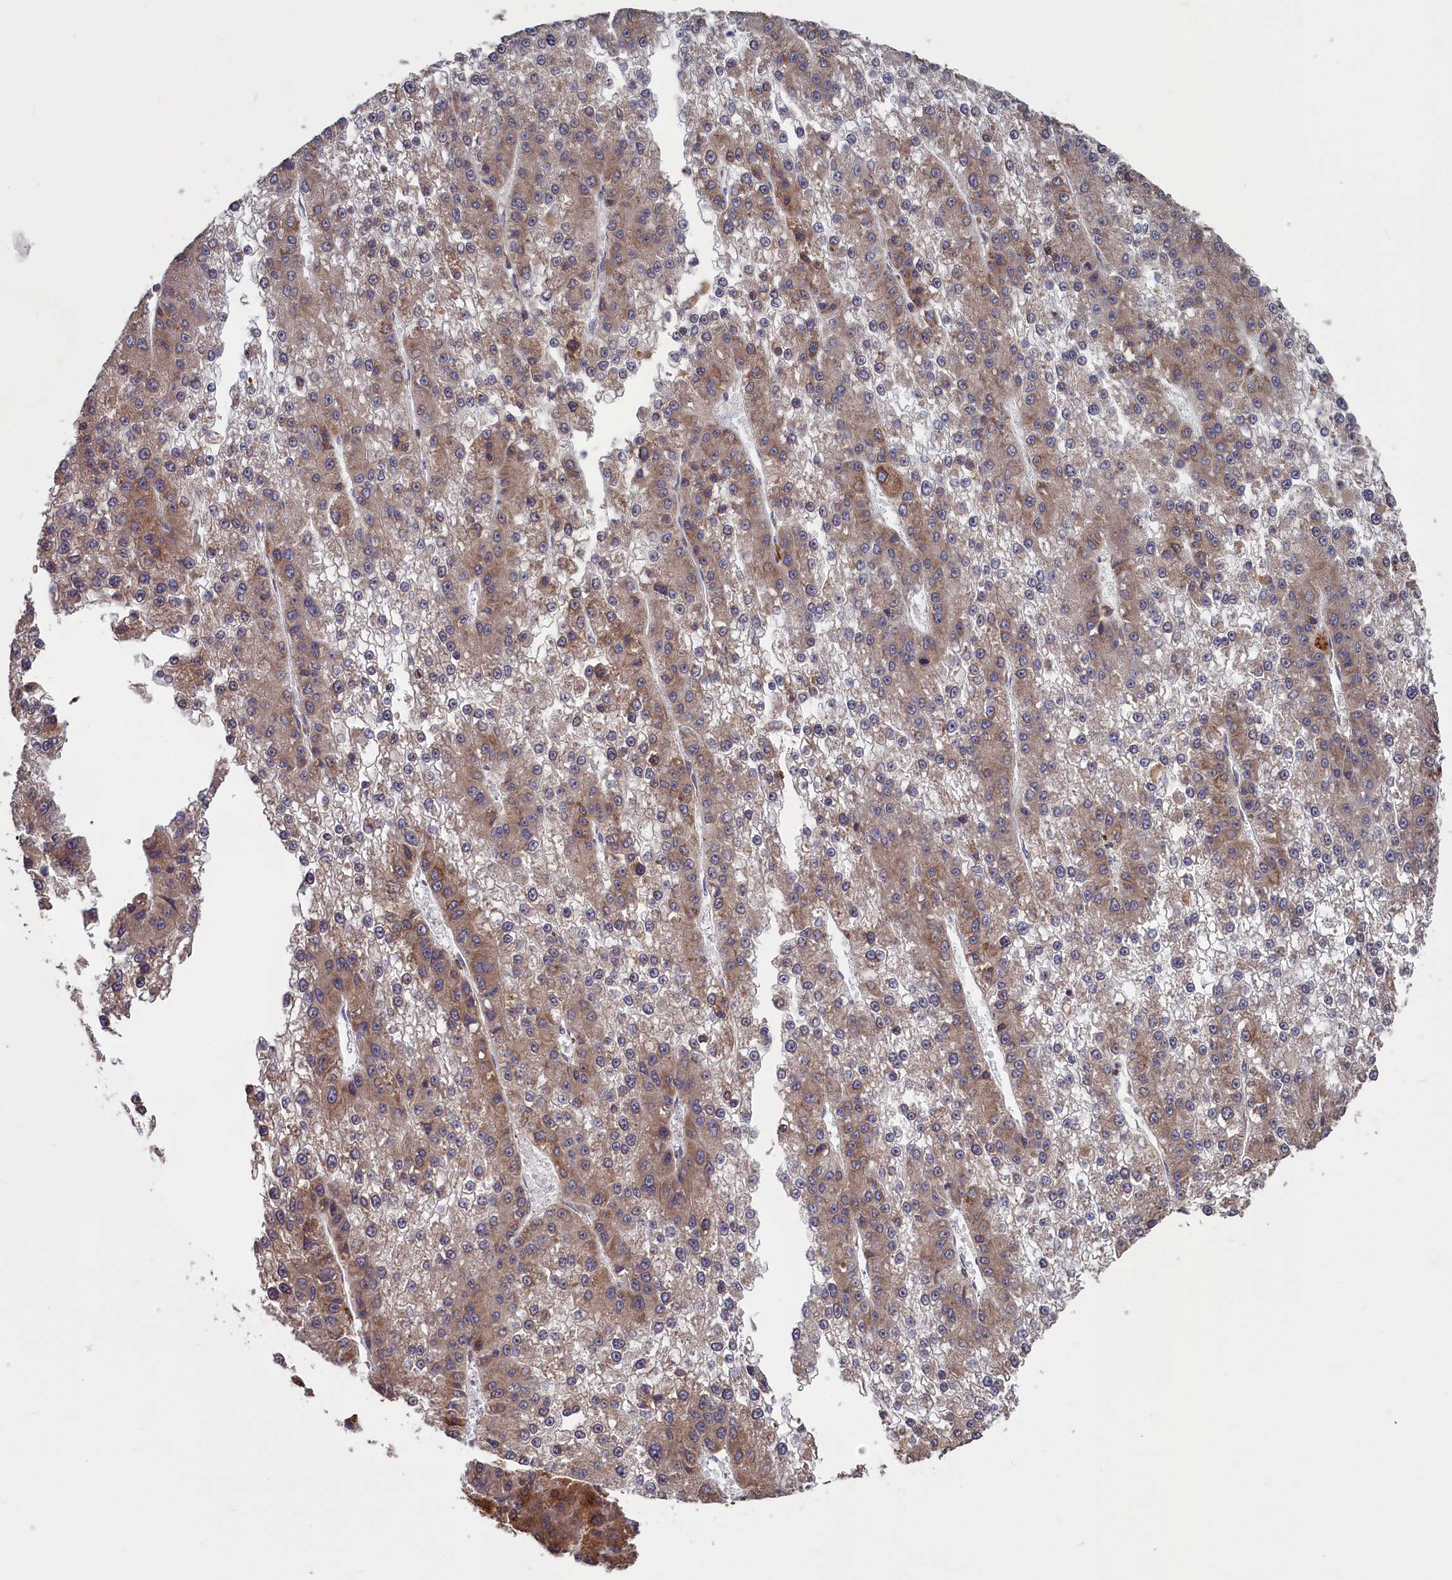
{"staining": {"intensity": "moderate", "quantity": ">75%", "location": "cytoplasmic/membranous"}, "tissue": "liver cancer", "cell_type": "Tumor cells", "image_type": "cancer", "snomed": [{"axis": "morphology", "description": "Carcinoma, Hepatocellular, NOS"}, {"axis": "topography", "description": "Liver"}], "caption": "Hepatocellular carcinoma (liver) stained with immunohistochemistry (IHC) displays moderate cytoplasmic/membranous expression in about >75% of tumor cells. (DAB = brown stain, brightfield microscopy at high magnification).", "gene": "CACTIN", "patient": {"sex": "female", "age": 73}}